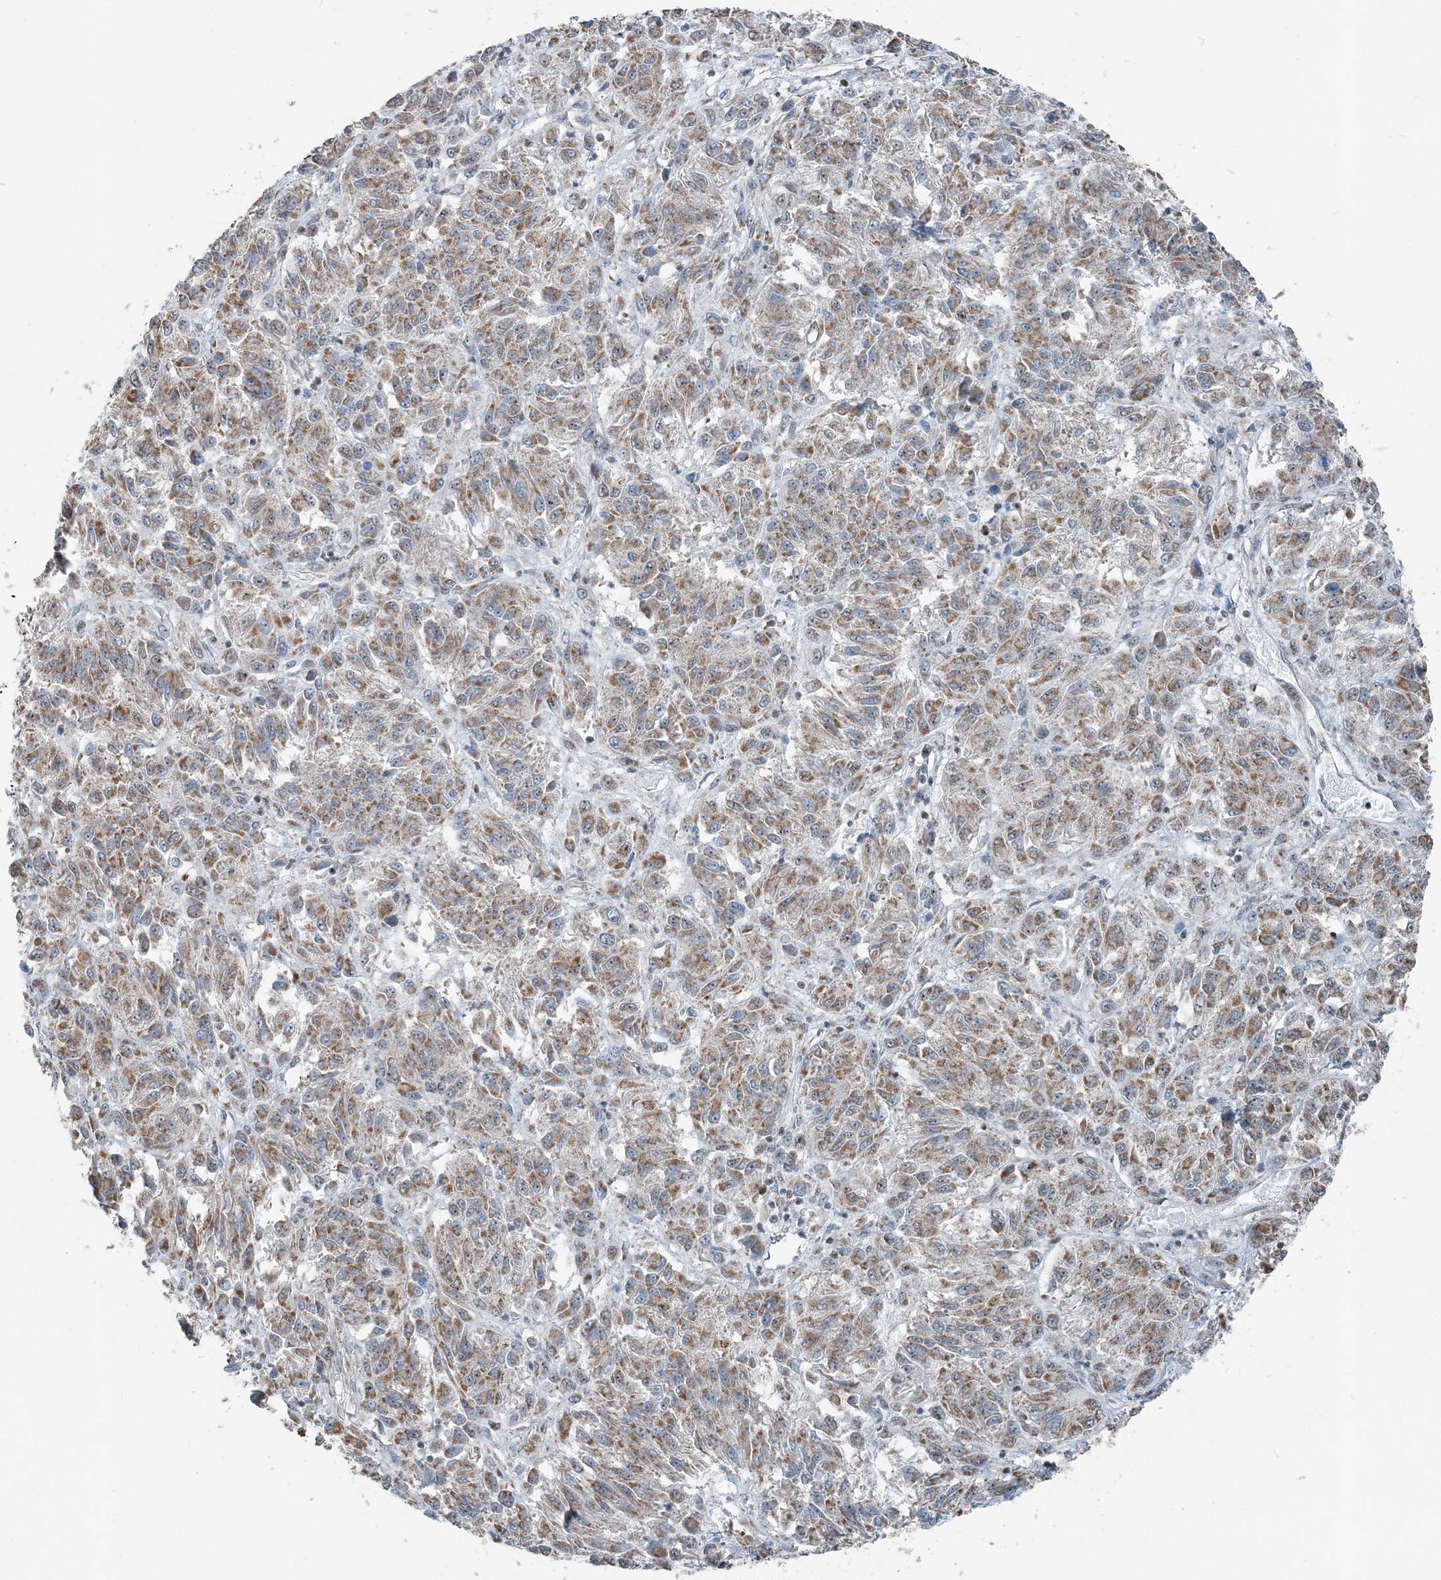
{"staining": {"intensity": "moderate", "quantity": ">75%", "location": "cytoplasmic/membranous"}, "tissue": "melanoma", "cell_type": "Tumor cells", "image_type": "cancer", "snomed": [{"axis": "morphology", "description": "Malignant melanoma, Metastatic site"}, {"axis": "topography", "description": "Lung"}], "caption": "Malignant melanoma (metastatic site) stained with a protein marker reveals moderate staining in tumor cells.", "gene": "SUCLG1", "patient": {"sex": "male", "age": 64}}